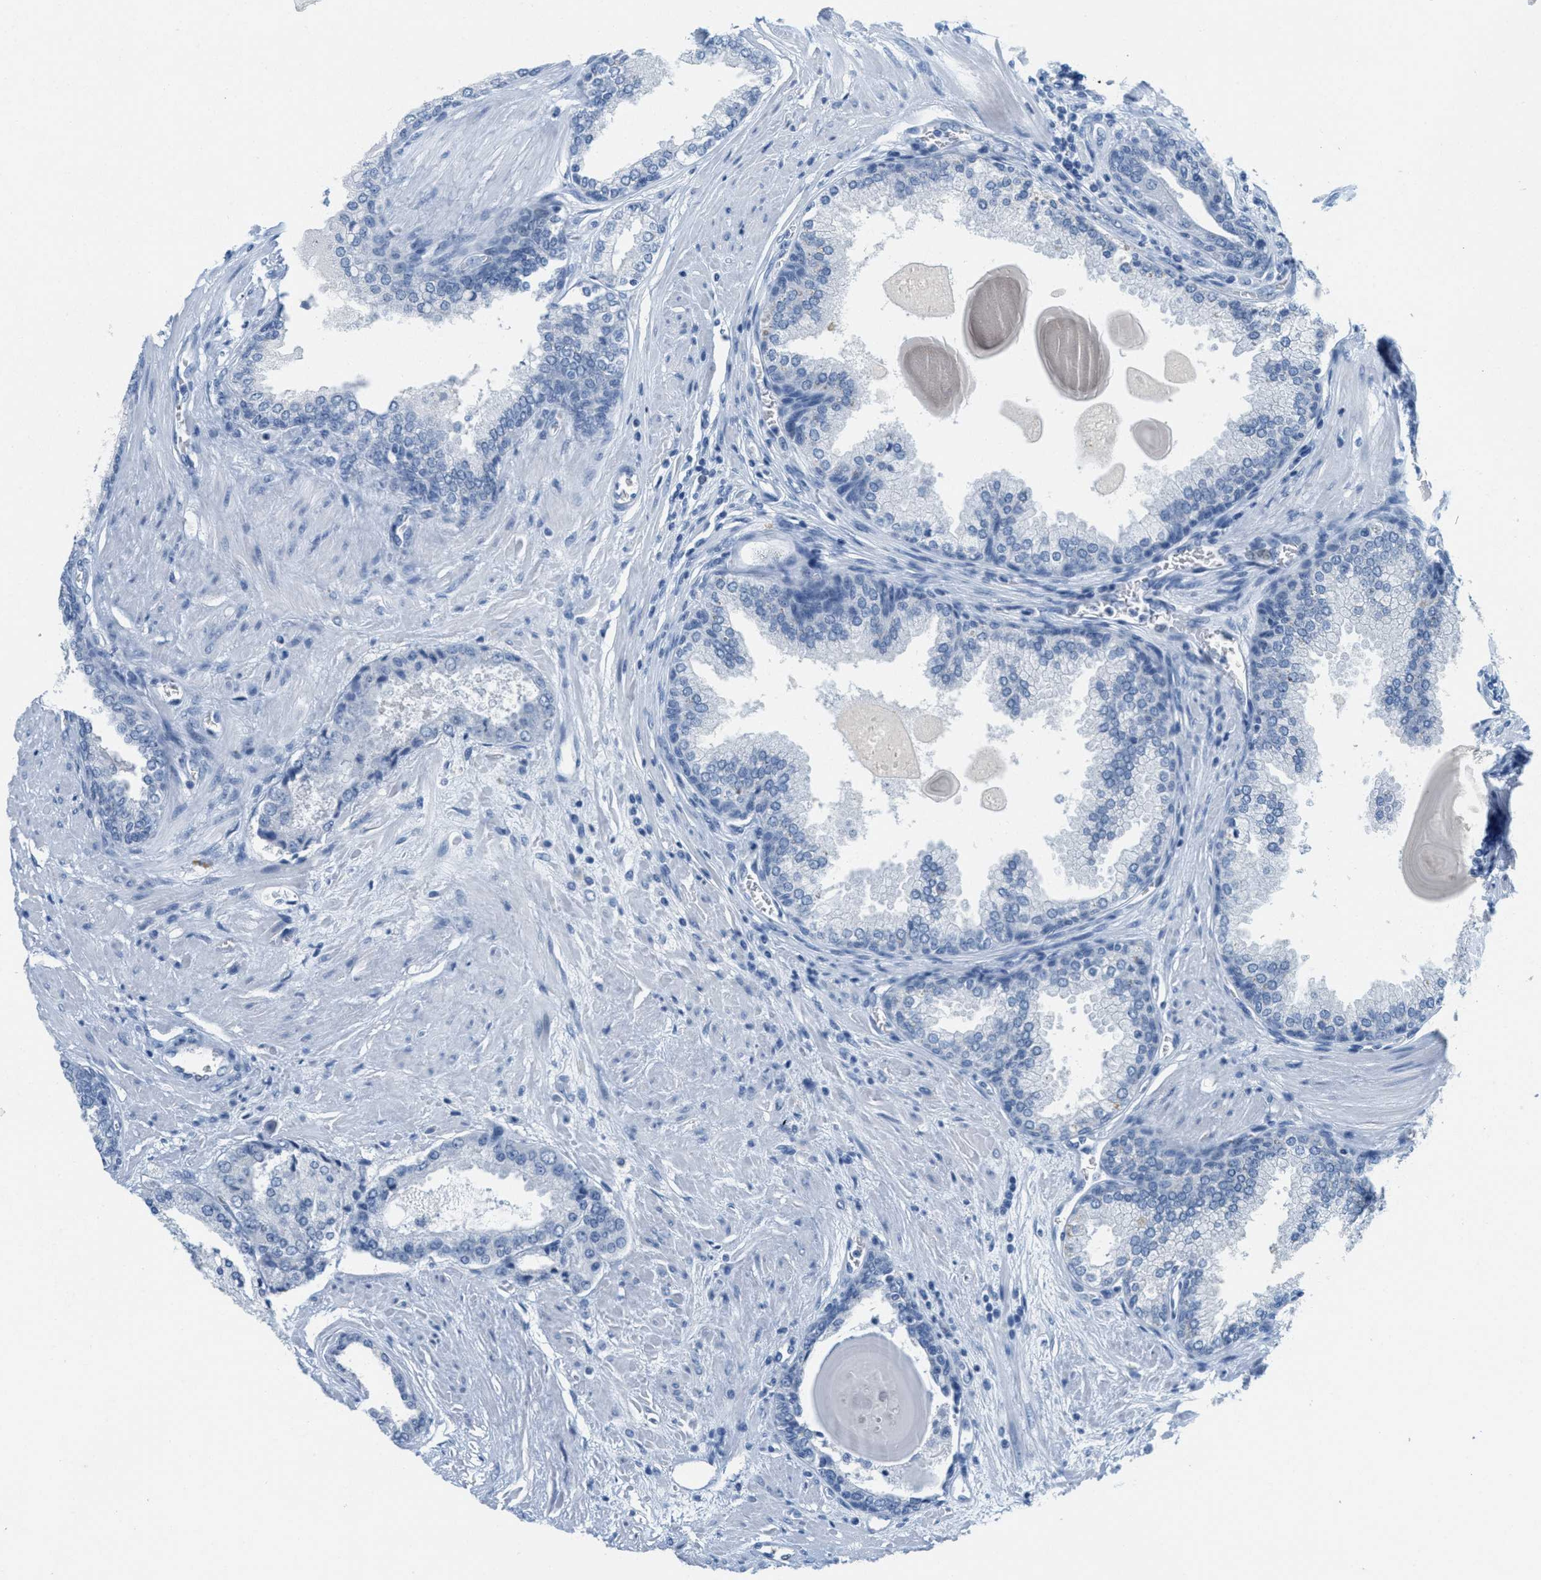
{"staining": {"intensity": "negative", "quantity": "none", "location": "none"}, "tissue": "prostate cancer", "cell_type": "Tumor cells", "image_type": "cancer", "snomed": [{"axis": "morphology", "description": "Adenocarcinoma, High grade"}, {"axis": "topography", "description": "Prostate"}], "caption": "Immunohistochemistry photomicrograph of neoplastic tissue: prostate cancer (high-grade adenocarcinoma) stained with DAB displays no significant protein positivity in tumor cells.", "gene": "GPM6A", "patient": {"sex": "male", "age": 65}}